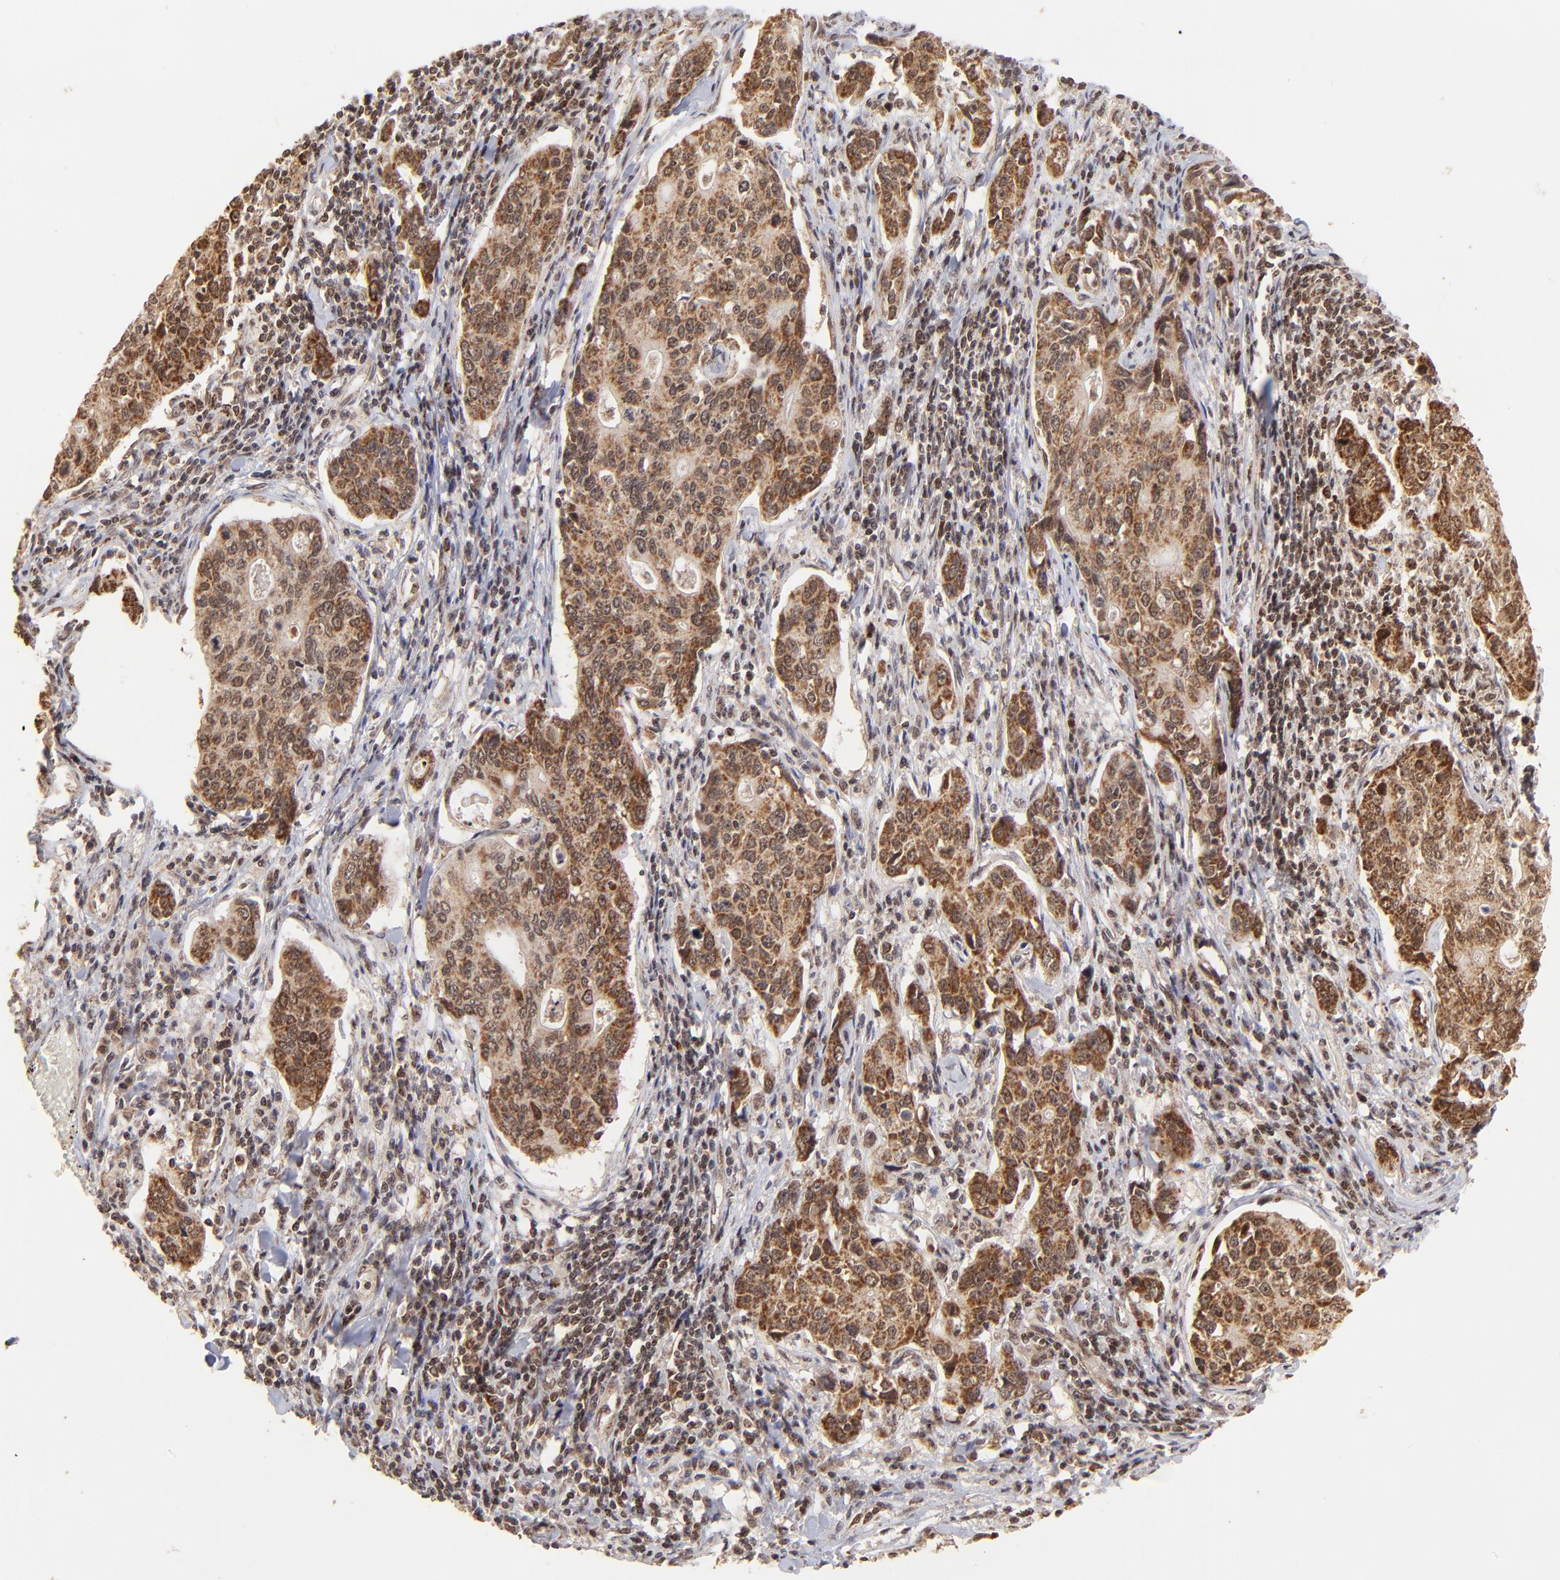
{"staining": {"intensity": "strong", "quantity": ">75%", "location": "cytoplasmic/membranous"}, "tissue": "stomach cancer", "cell_type": "Tumor cells", "image_type": "cancer", "snomed": [{"axis": "morphology", "description": "Adenocarcinoma, NOS"}, {"axis": "topography", "description": "Esophagus"}, {"axis": "topography", "description": "Stomach"}], "caption": "The immunohistochemical stain highlights strong cytoplasmic/membranous staining in tumor cells of stomach cancer (adenocarcinoma) tissue.", "gene": "MED15", "patient": {"sex": "male", "age": 74}}